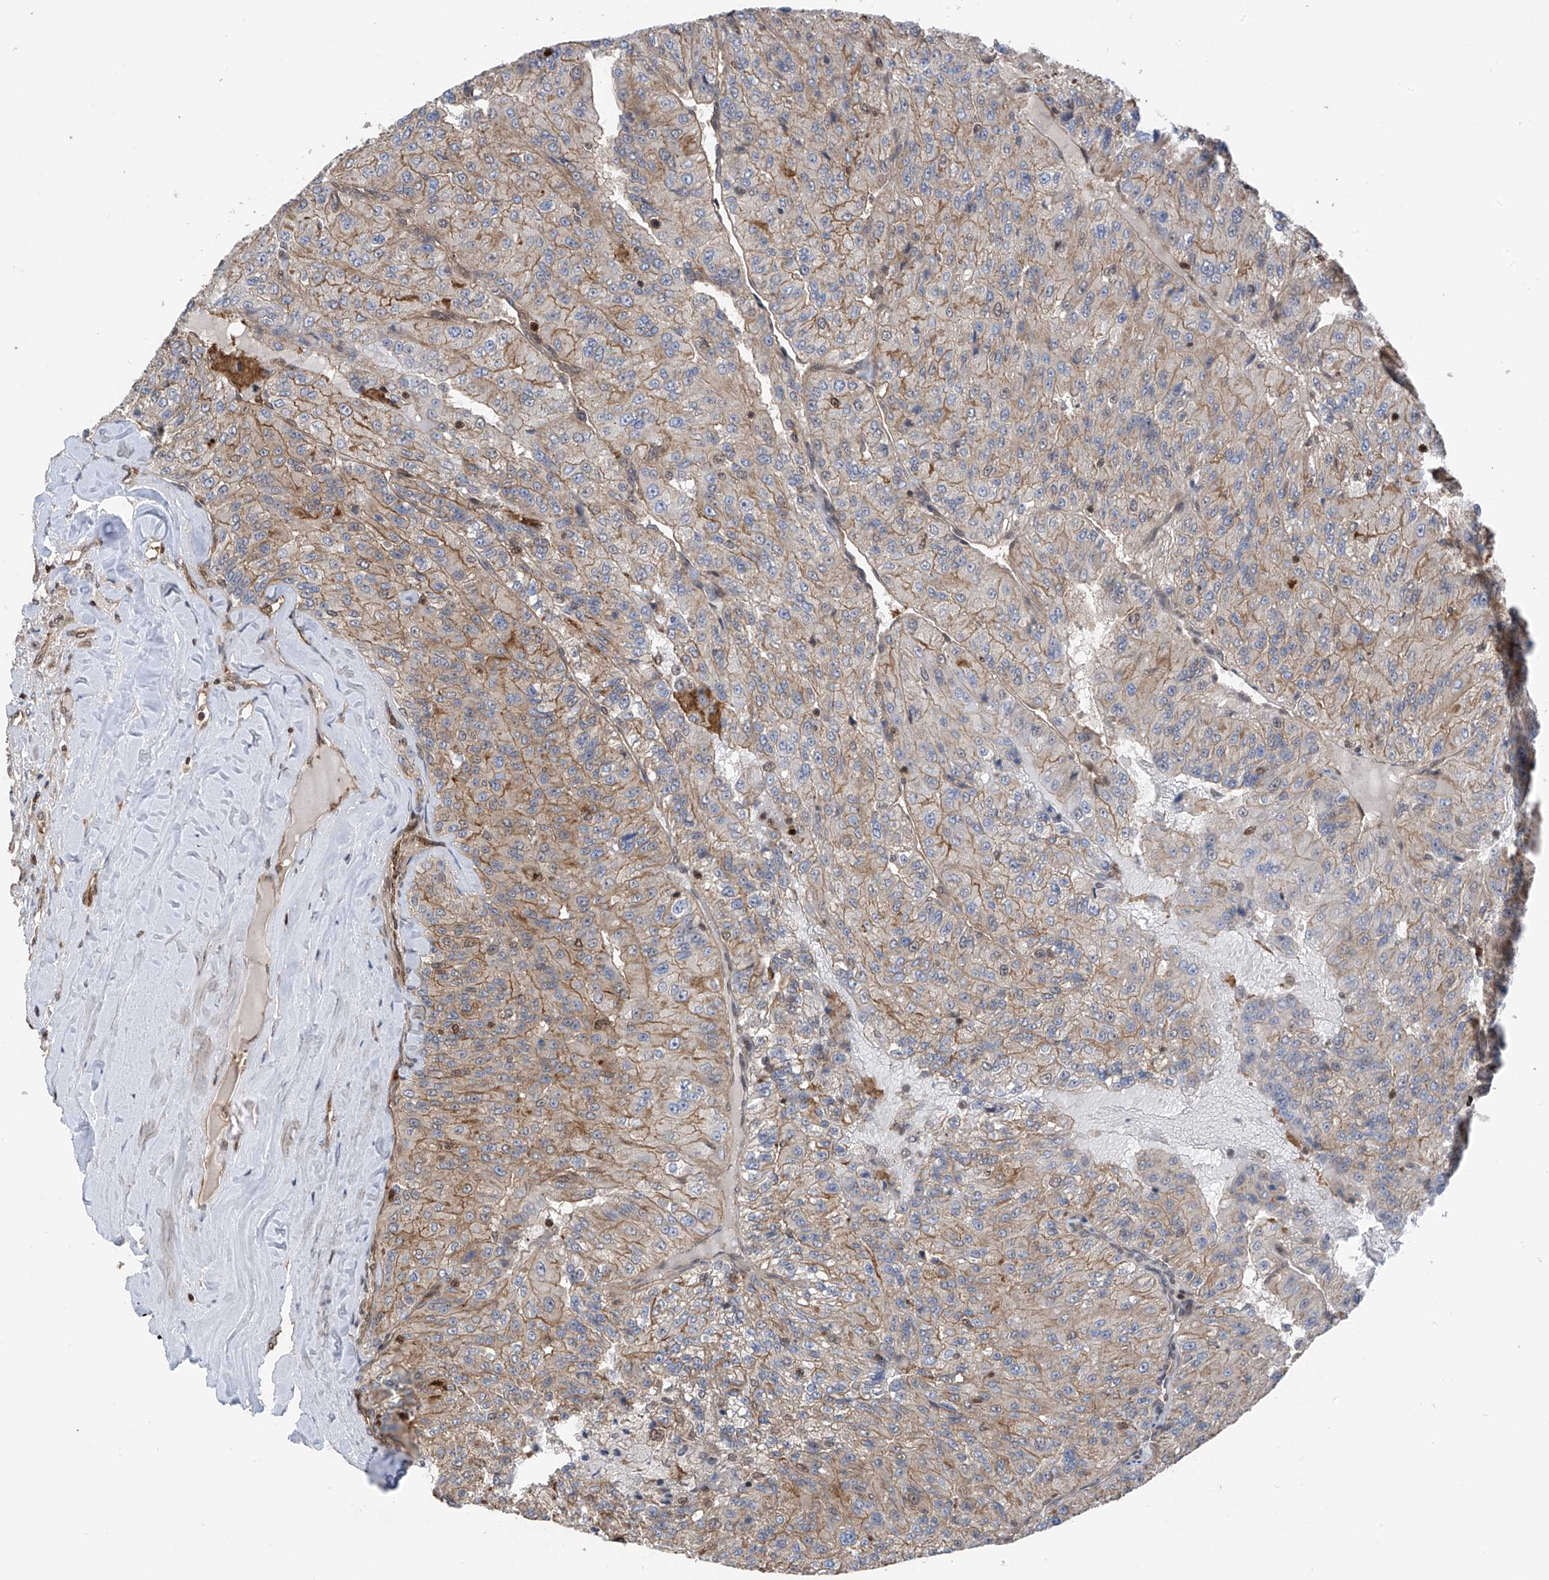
{"staining": {"intensity": "weak", "quantity": "25%-75%", "location": "cytoplasmic/membranous"}, "tissue": "renal cancer", "cell_type": "Tumor cells", "image_type": "cancer", "snomed": [{"axis": "morphology", "description": "Adenocarcinoma, NOS"}, {"axis": "topography", "description": "Kidney"}], "caption": "Protein analysis of renal adenocarcinoma tissue exhibits weak cytoplasmic/membranous staining in approximately 25%-75% of tumor cells.", "gene": "DNAJC9", "patient": {"sex": "female", "age": 63}}